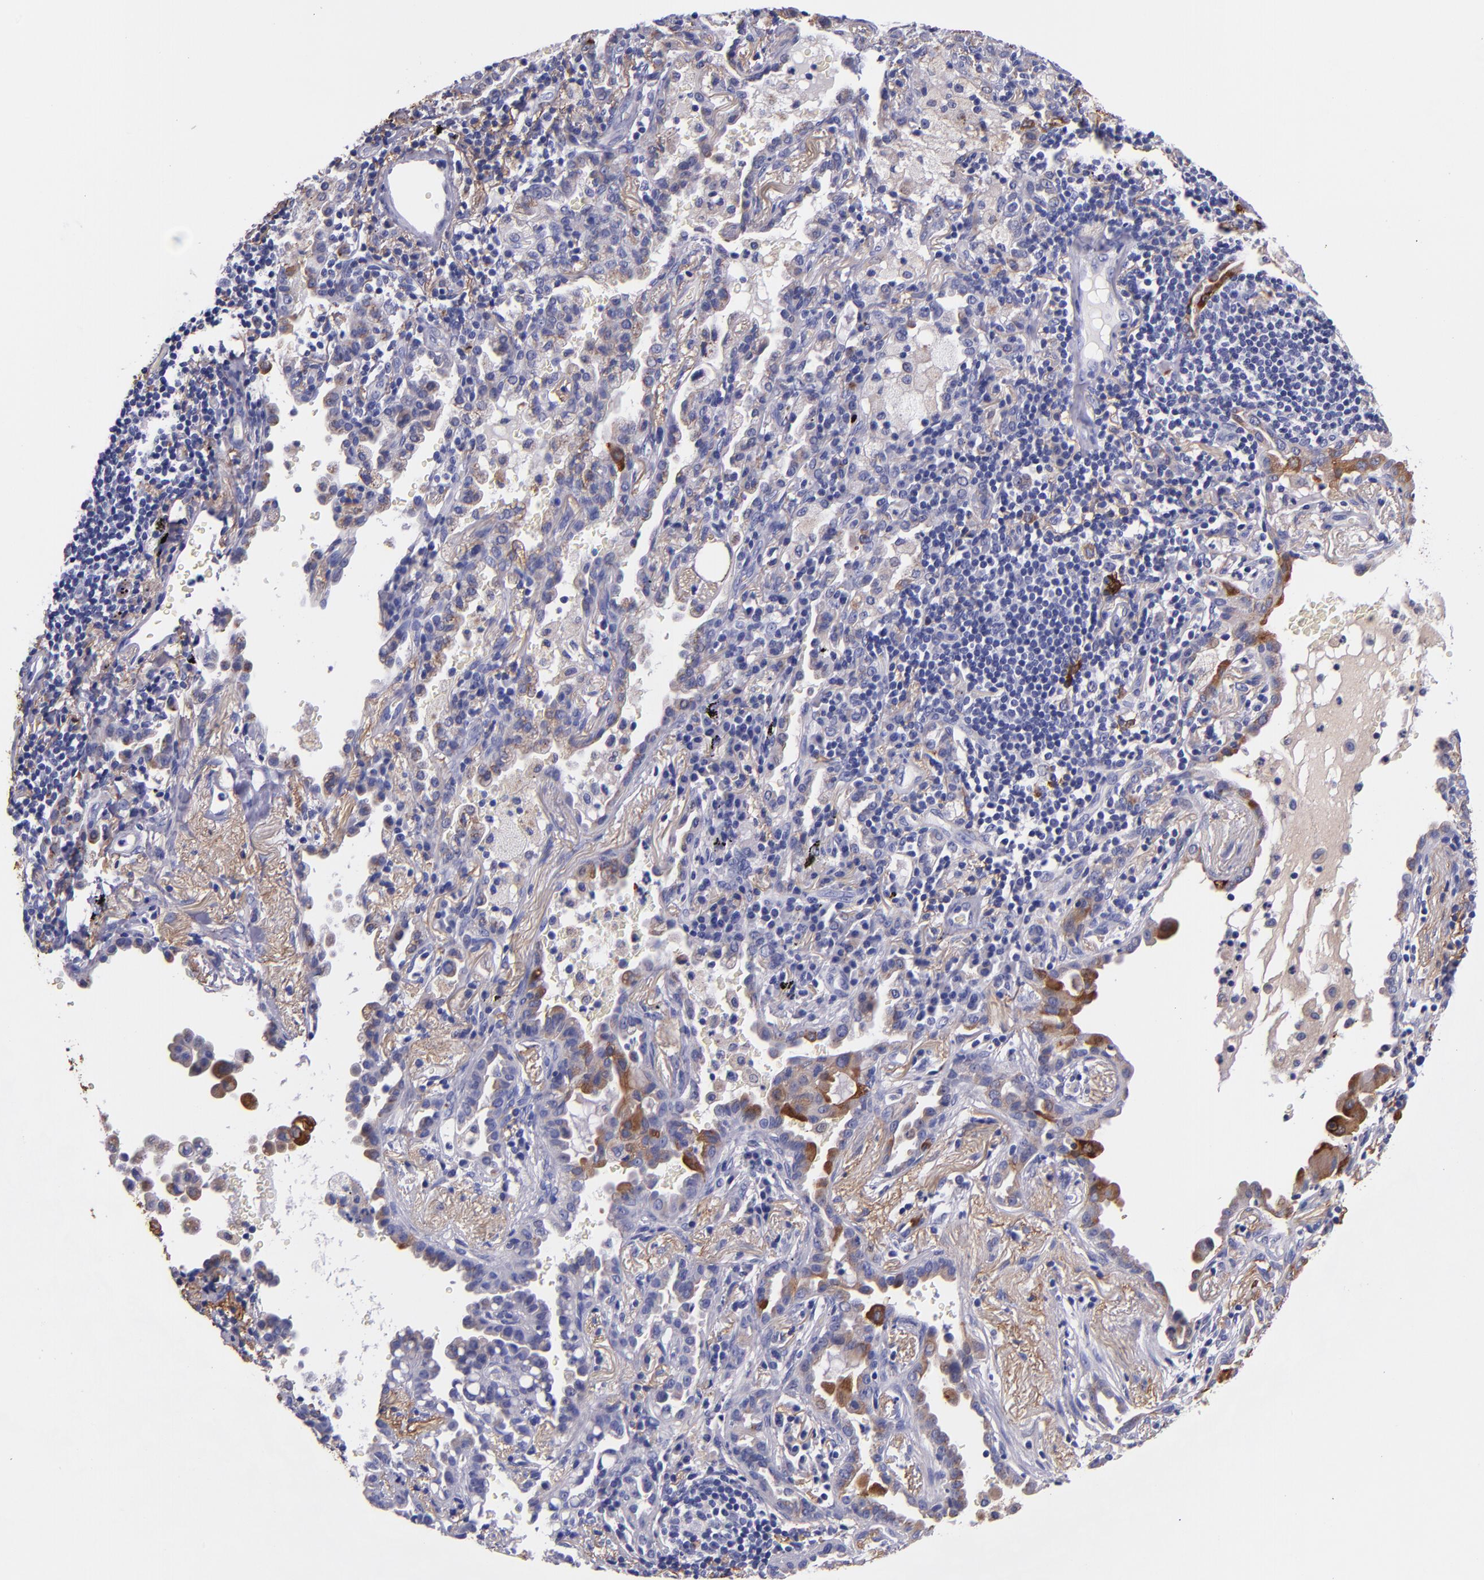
{"staining": {"intensity": "moderate", "quantity": "25%-75%", "location": "cytoplasmic/membranous"}, "tissue": "lung cancer", "cell_type": "Tumor cells", "image_type": "cancer", "snomed": [{"axis": "morphology", "description": "Adenocarcinoma, NOS"}, {"axis": "topography", "description": "Lung"}], "caption": "Tumor cells demonstrate medium levels of moderate cytoplasmic/membranous positivity in approximately 25%-75% of cells in adenocarcinoma (lung). (IHC, brightfield microscopy, high magnification).", "gene": "IVL", "patient": {"sex": "female", "age": 50}}